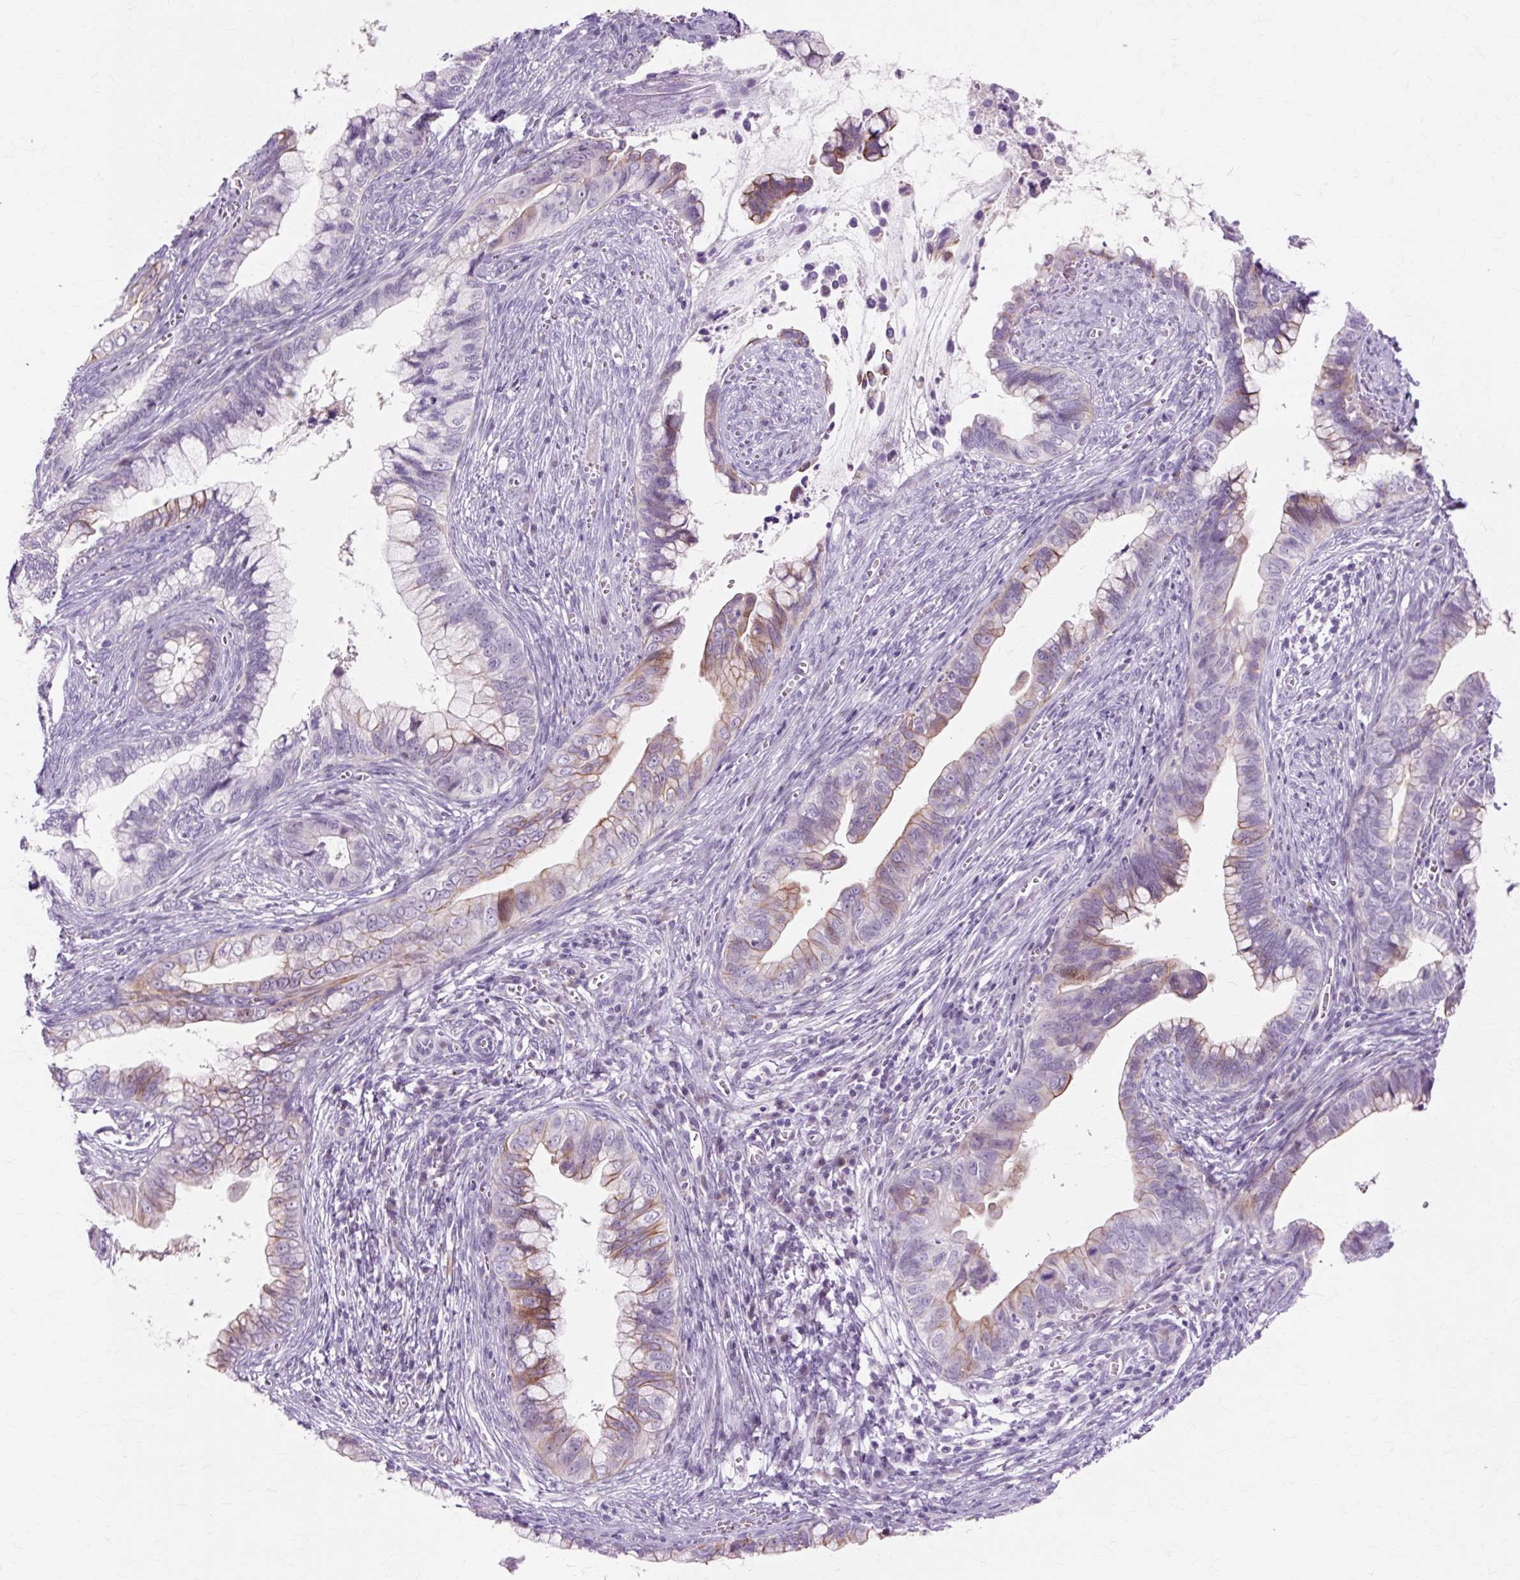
{"staining": {"intensity": "moderate", "quantity": "<25%", "location": "cytoplasmic/membranous"}, "tissue": "cervical cancer", "cell_type": "Tumor cells", "image_type": "cancer", "snomed": [{"axis": "morphology", "description": "Adenocarcinoma, NOS"}, {"axis": "topography", "description": "Cervix"}], "caption": "This photomicrograph demonstrates cervical cancer (adenocarcinoma) stained with immunohistochemistry (IHC) to label a protein in brown. The cytoplasmic/membranous of tumor cells show moderate positivity for the protein. Nuclei are counter-stained blue.", "gene": "IRX2", "patient": {"sex": "female", "age": 44}}